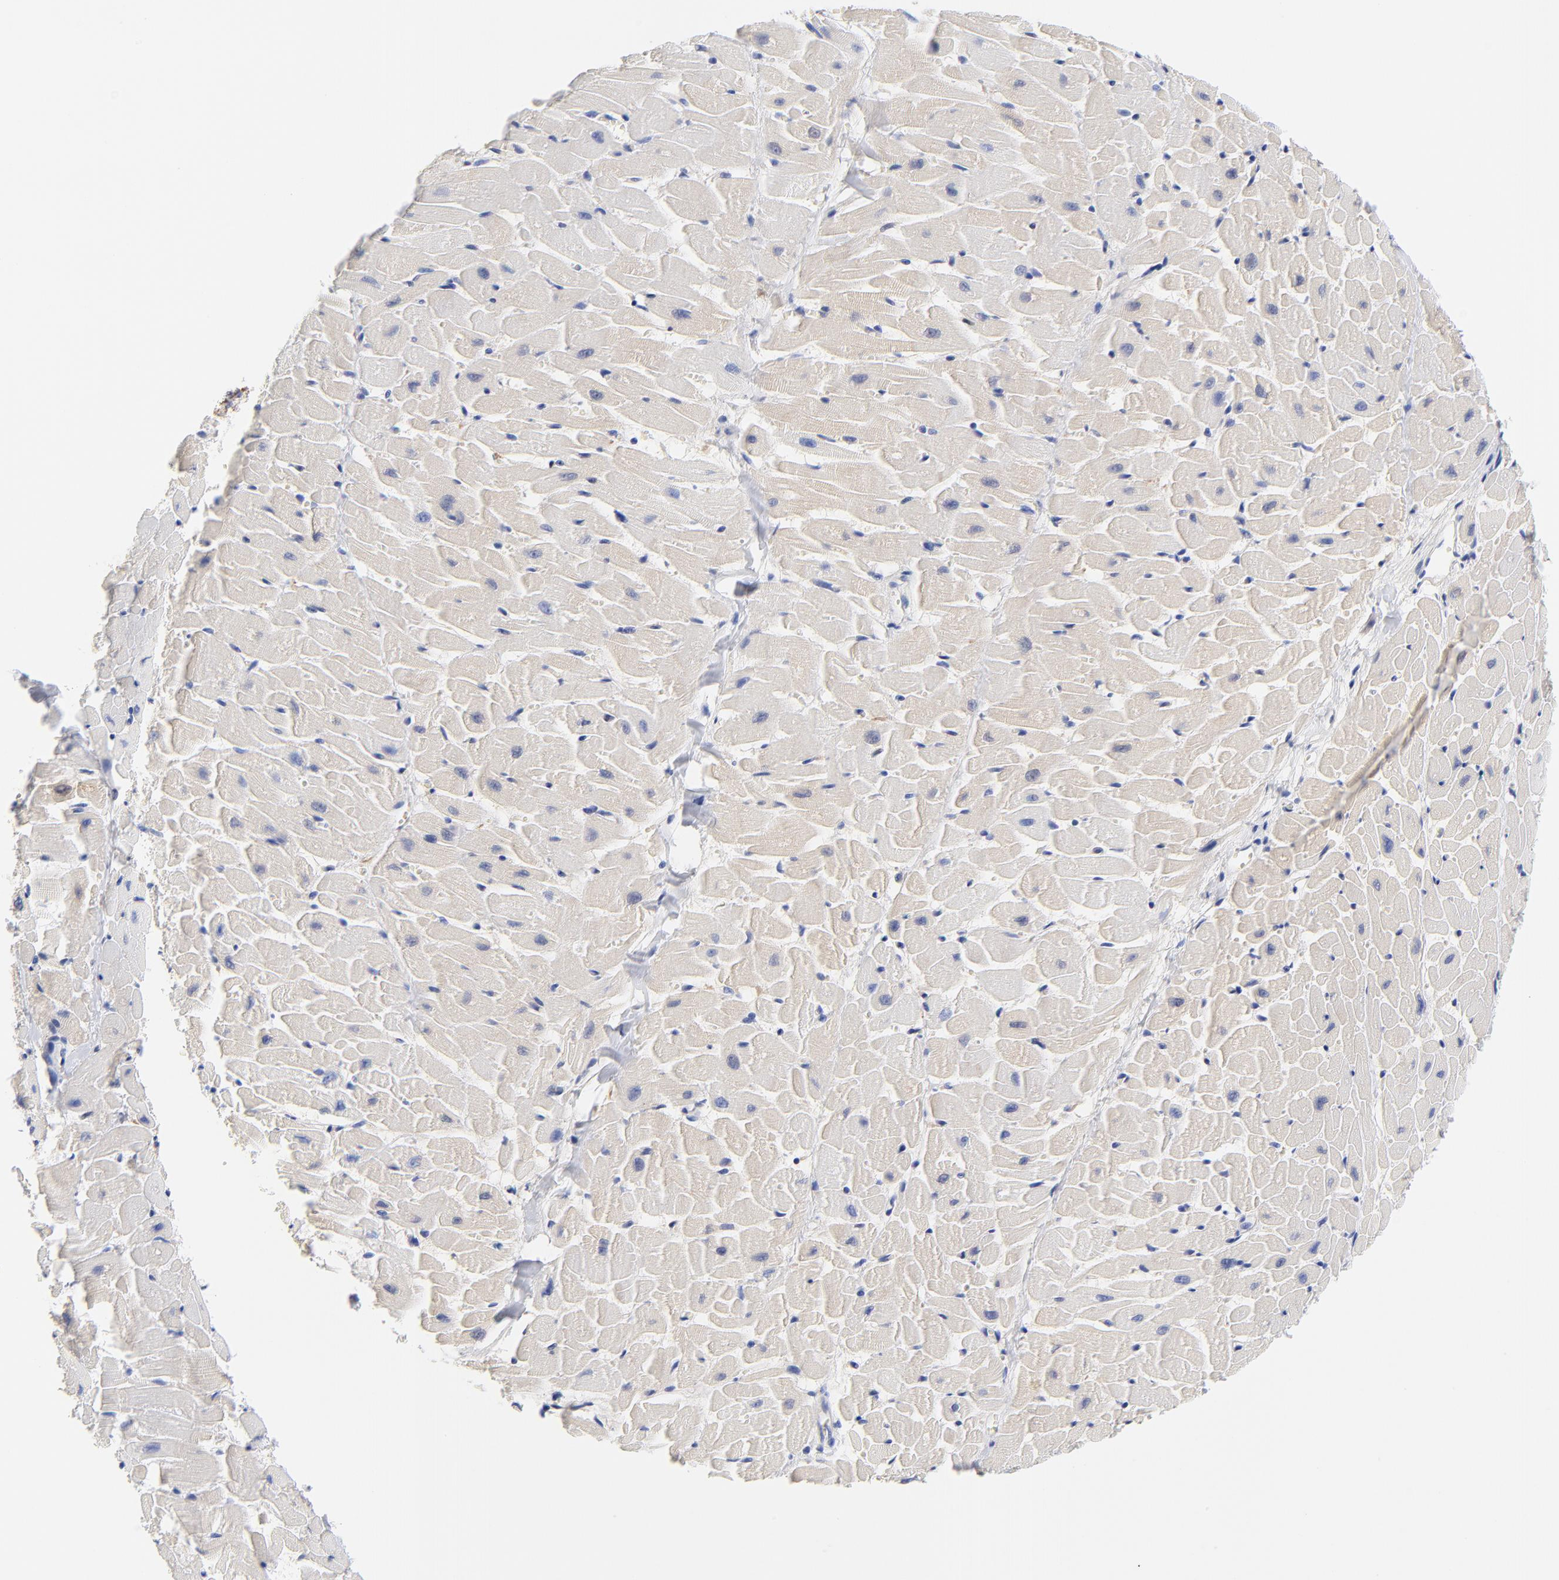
{"staining": {"intensity": "negative", "quantity": "none", "location": "none"}, "tissue": "heart muscle", "cell_type": "Cardiomyocytes", "image_type": "normal", "snomed": [{"axis": "morphology", "description": "Normal tissue, NOS"}, {"axis": "topography", "description": "Heart"}], "caption": "Histopathology image shows no significant protein staining in cardiomyocytes of normal heart muscle.", "gene": "IGLV3", "patient": {"sex": "female", "age": 19}}